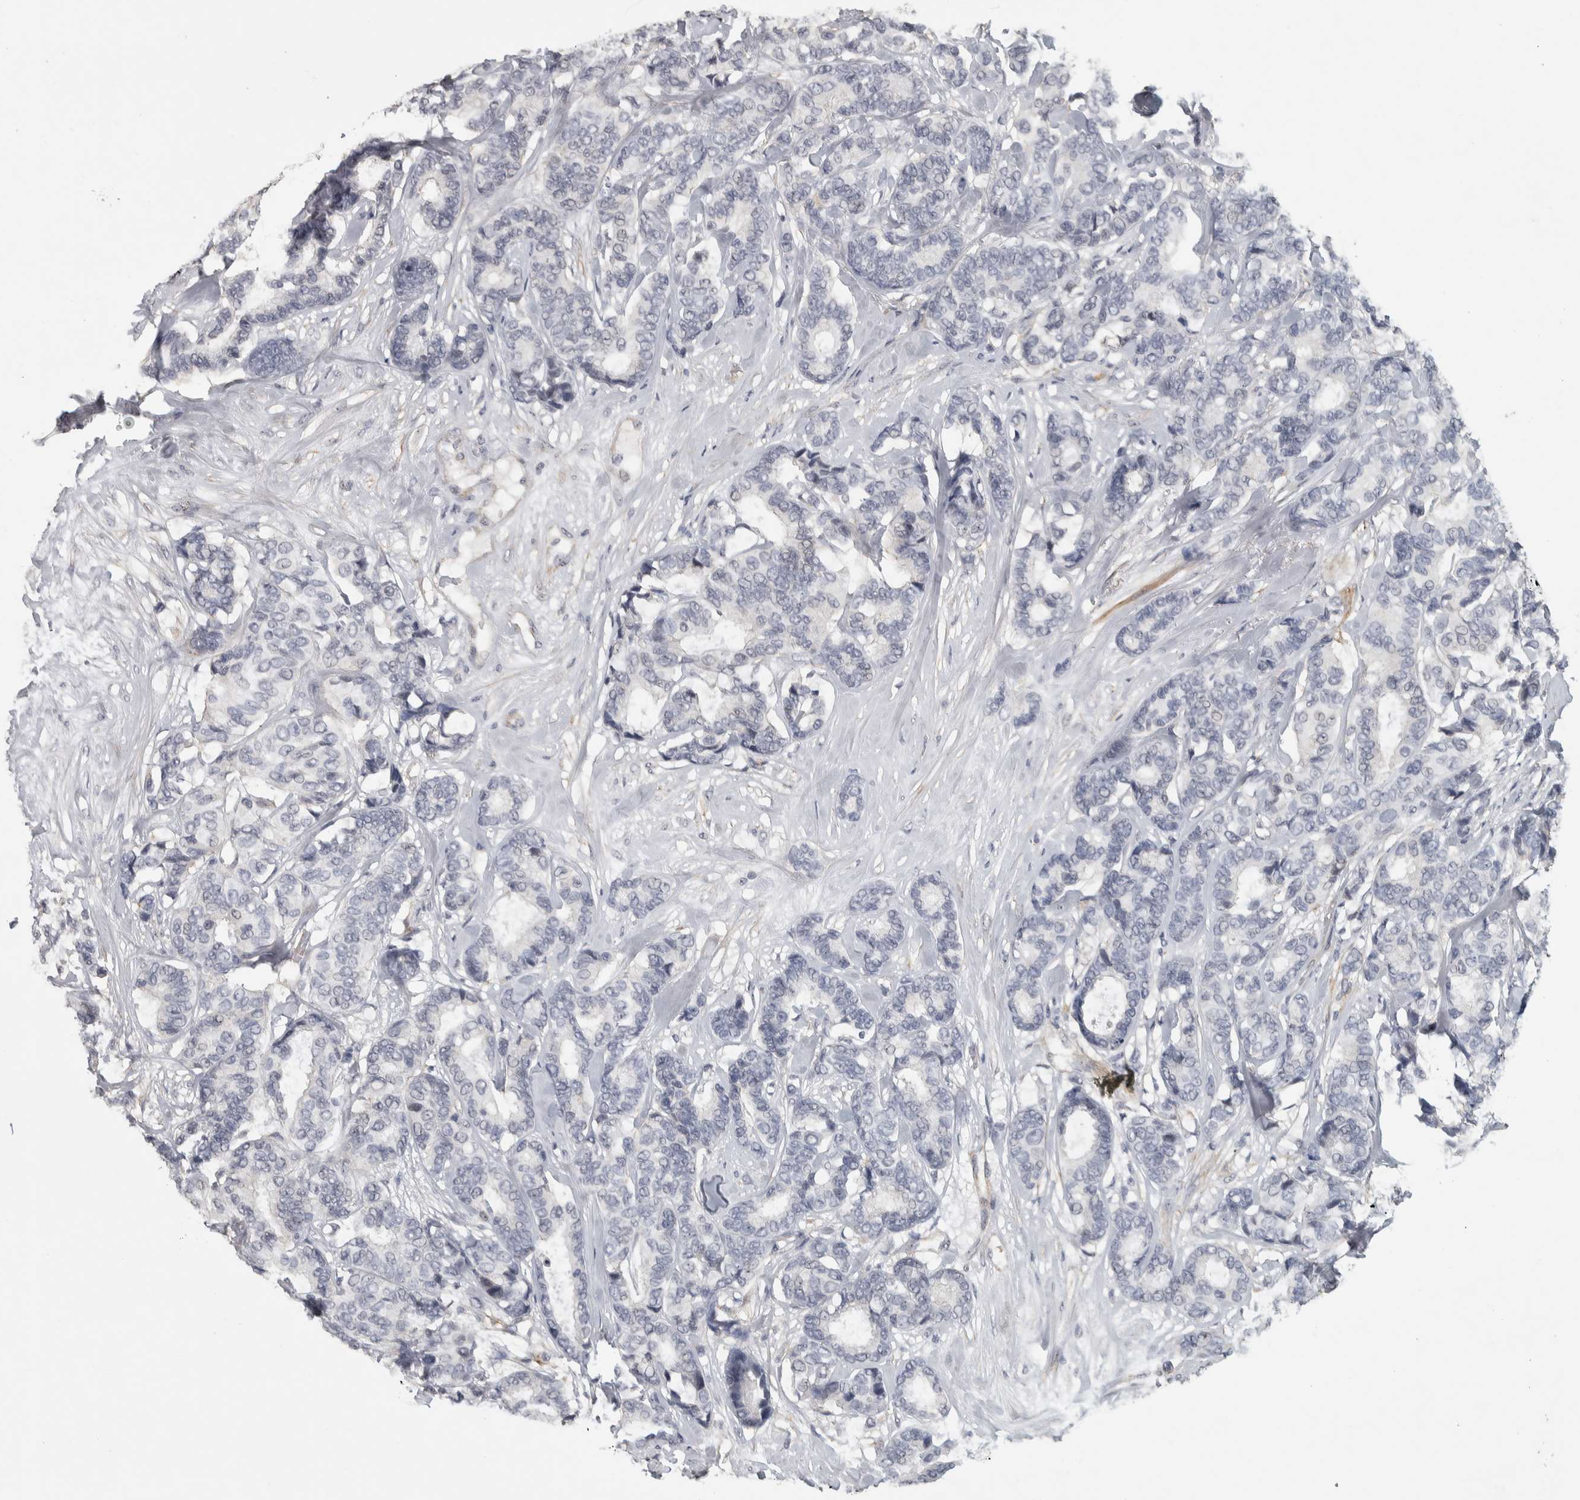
{"staining": {"intensity": "negative", "quantity": "none", "location": "none"}, "tissue": "breast cancer", "cell_type": "Tumor cells", "image_type": "cancer", "snomed": [{"axis": "morphology", "description": "Duct carcinoma"}, {"axis": "topography", "description": "Breast"}], "caption": "Human invasive ductal carcinoma (breast) stained for a protein using IHC exhibits no positivity in tumor cells.", "gene": "DCAF10", "patient": {"sex": "female", "age": 87}}